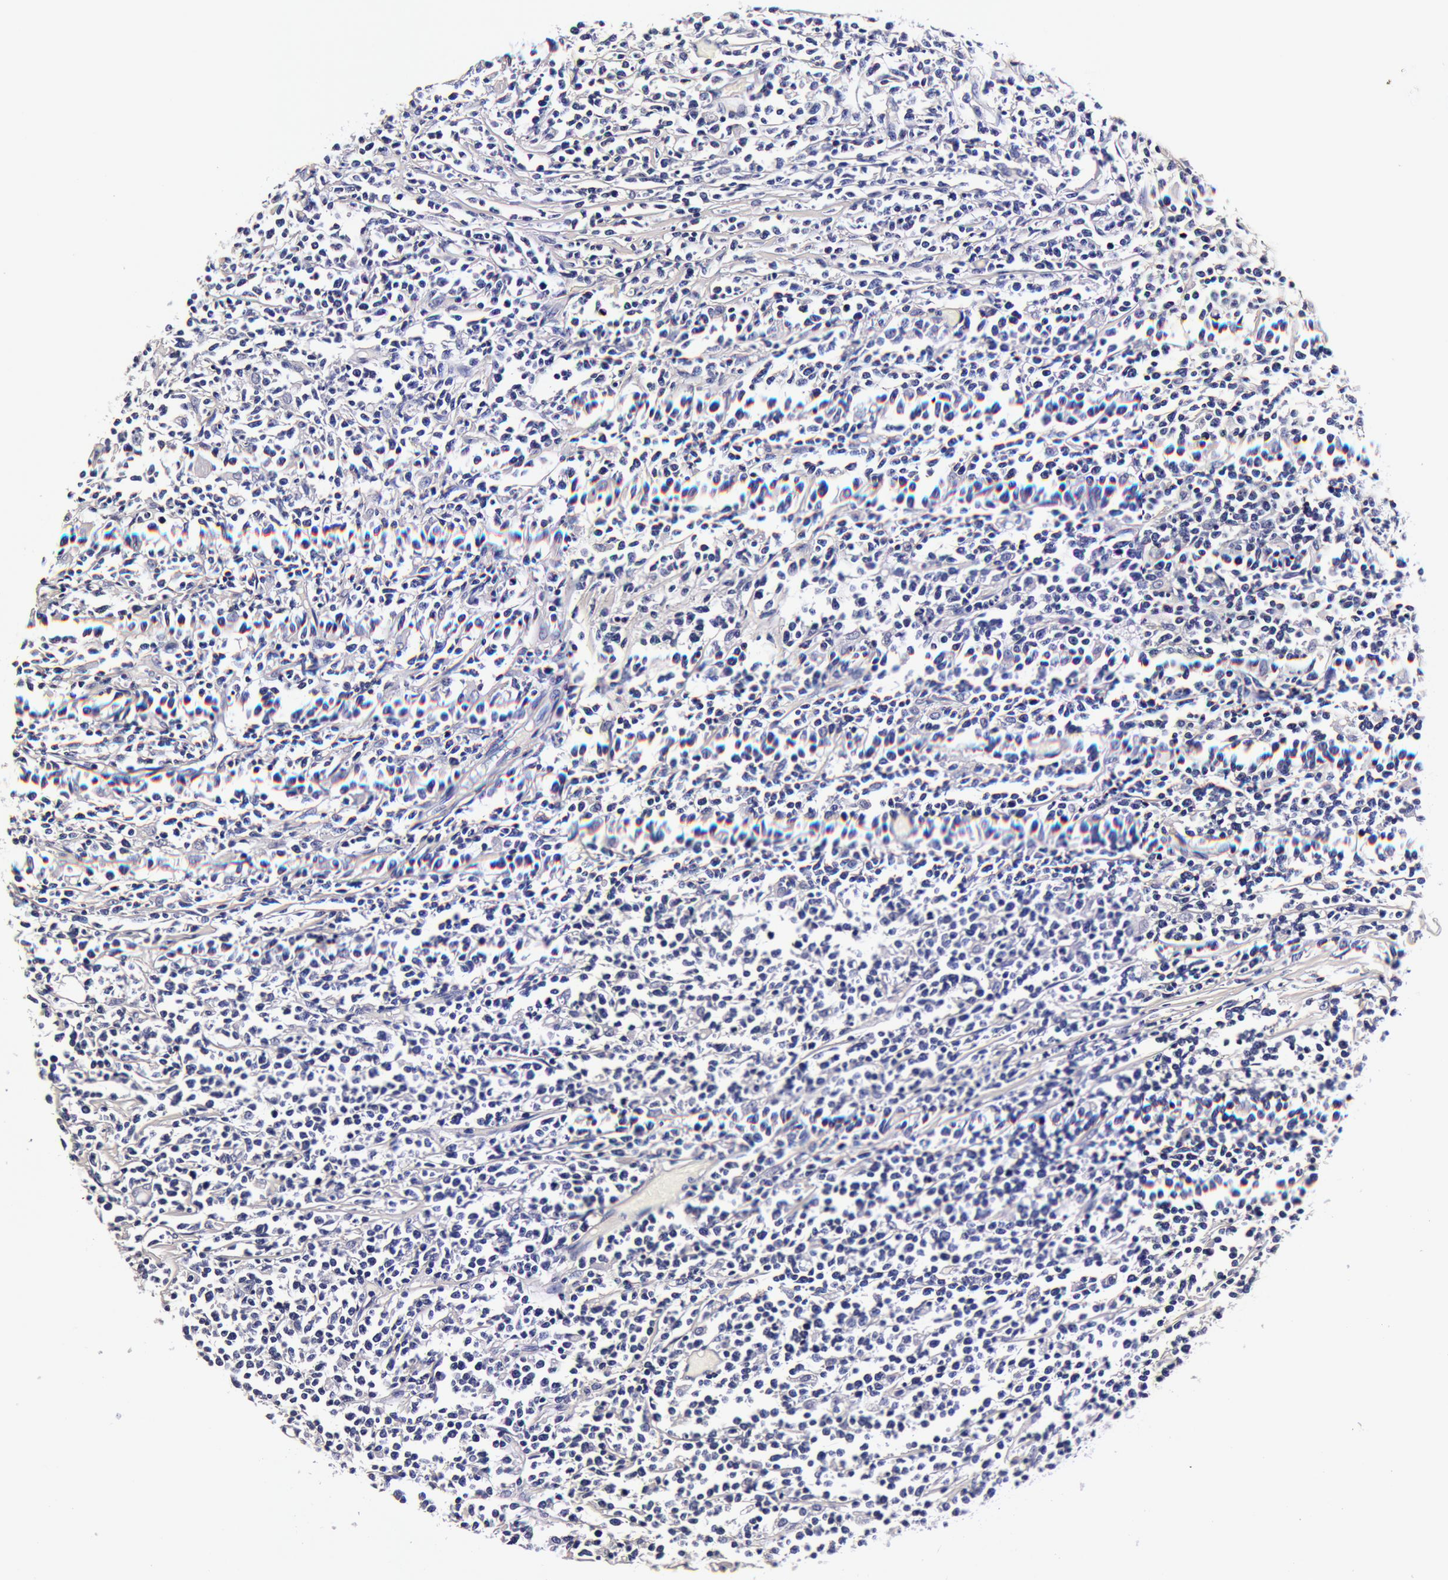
{"staining": {"intensity": "negative", "quantity": "none", "location": "none"}, "tissue": "lymphoma", "cell_type": "Tumor cells", "image_type": "cancer", "snomed": [{"axis": "morphology", "description": "Malignant lymphoma, non-Hodgkin's type, High grade"}, {"axis": "topography", "description": "Colon"}], "caption": "There is no significant expression in tumor cells of lymphoma. (DAB IHC, high magnification).", "gene": "CCDC22", "patient": {"sex": "male", "age": 82}}